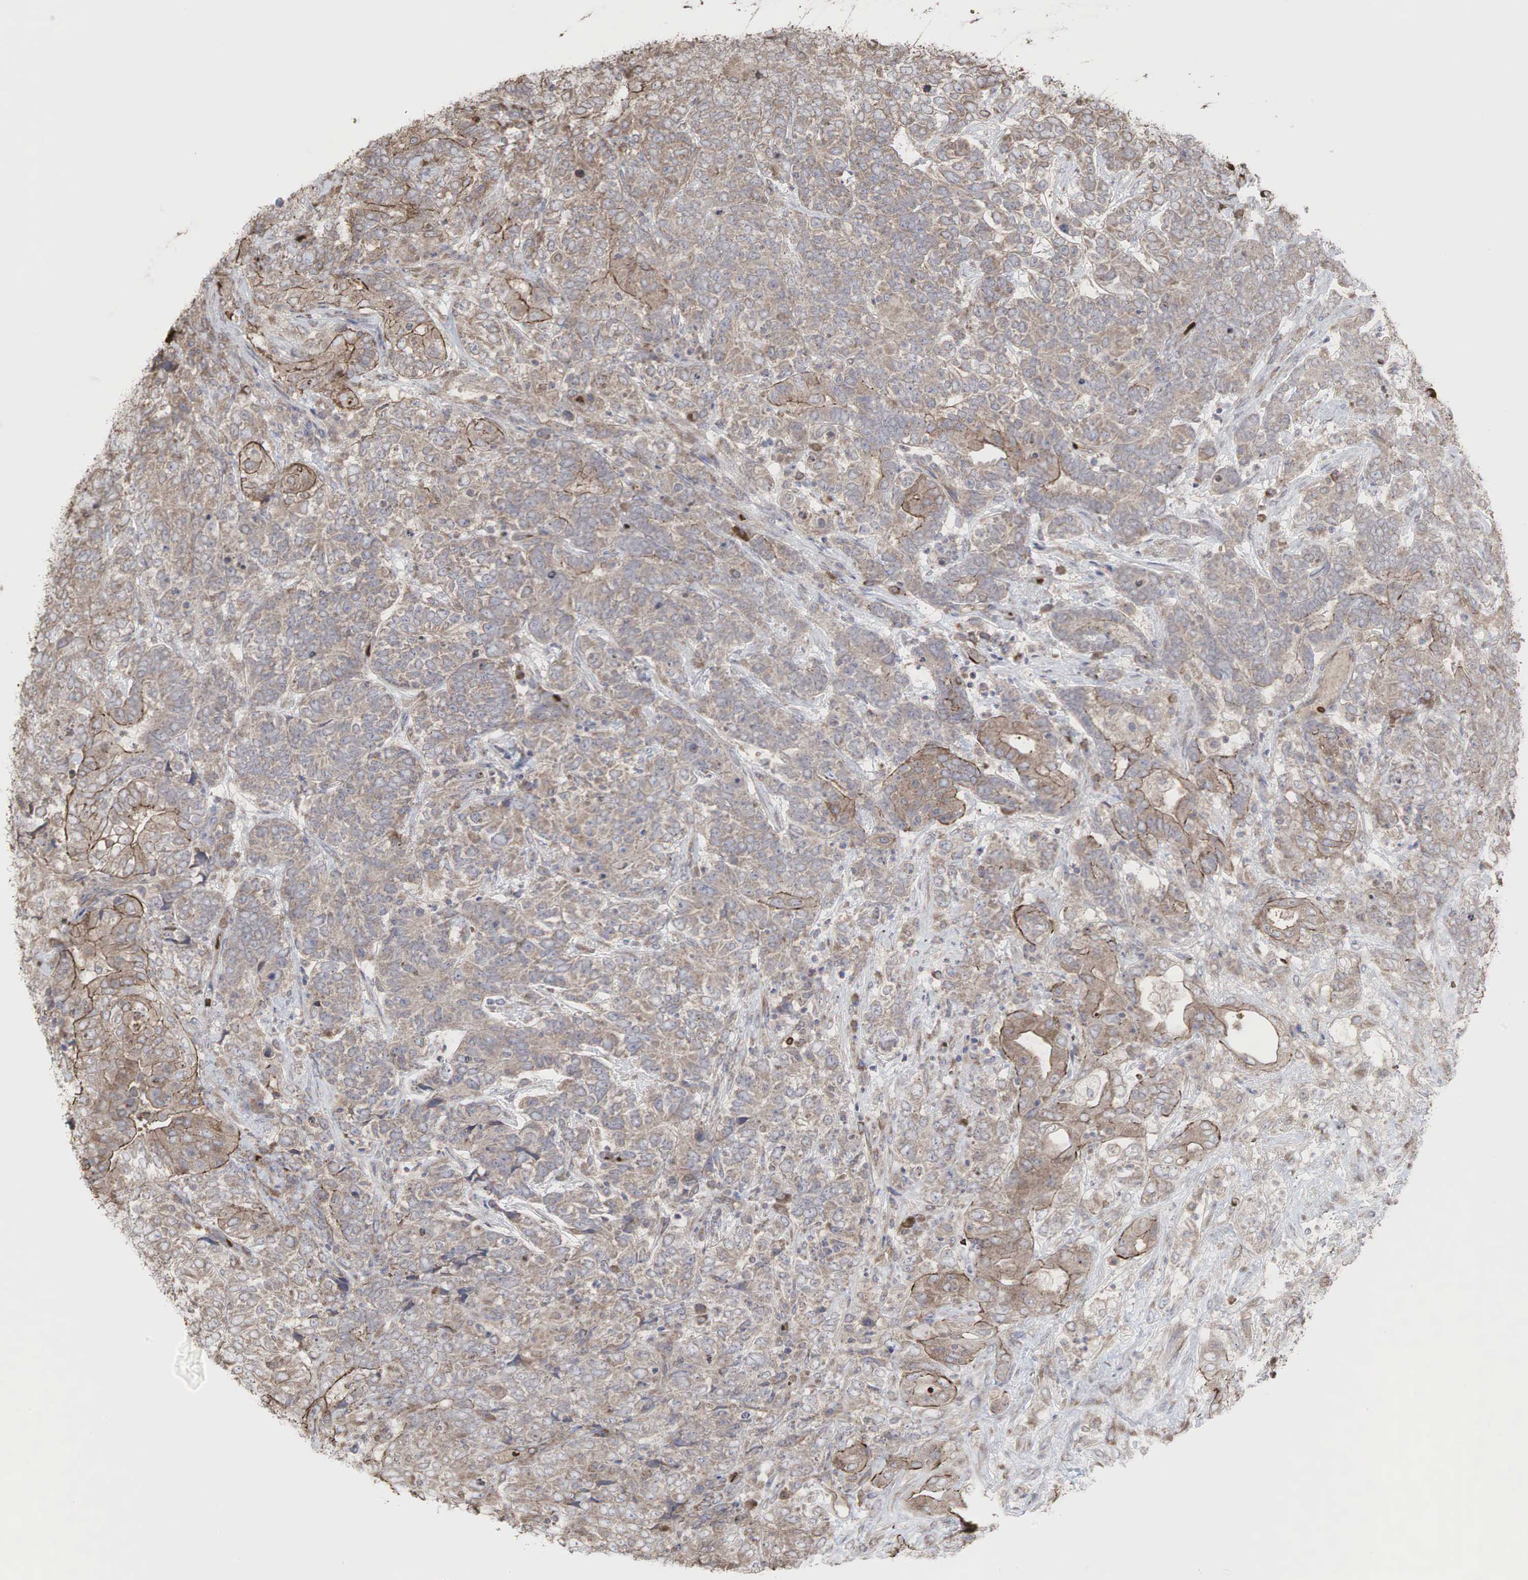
{"staining": {"intensity": "weak", "quantity": ">75%", "location": "cytoplasmic/membranous"}, "tissue": "testis cancer", "cell_type": "Tumor cells", "image_type": "cancer", "snomed": [{"axis": "morphology", "description": "Carcinoma, Embryonal, NOS"}, {"axis": "topography", "description": "Testis"}], "caption": "Human testis cancer (embryonal carcinoma) stained with a brown dye displays weak cytoplasmic/membranous positive expression in about >75% of tumor cells.", "gene": "PABPC5", "patient": {"sex": "male", "age": 26}}